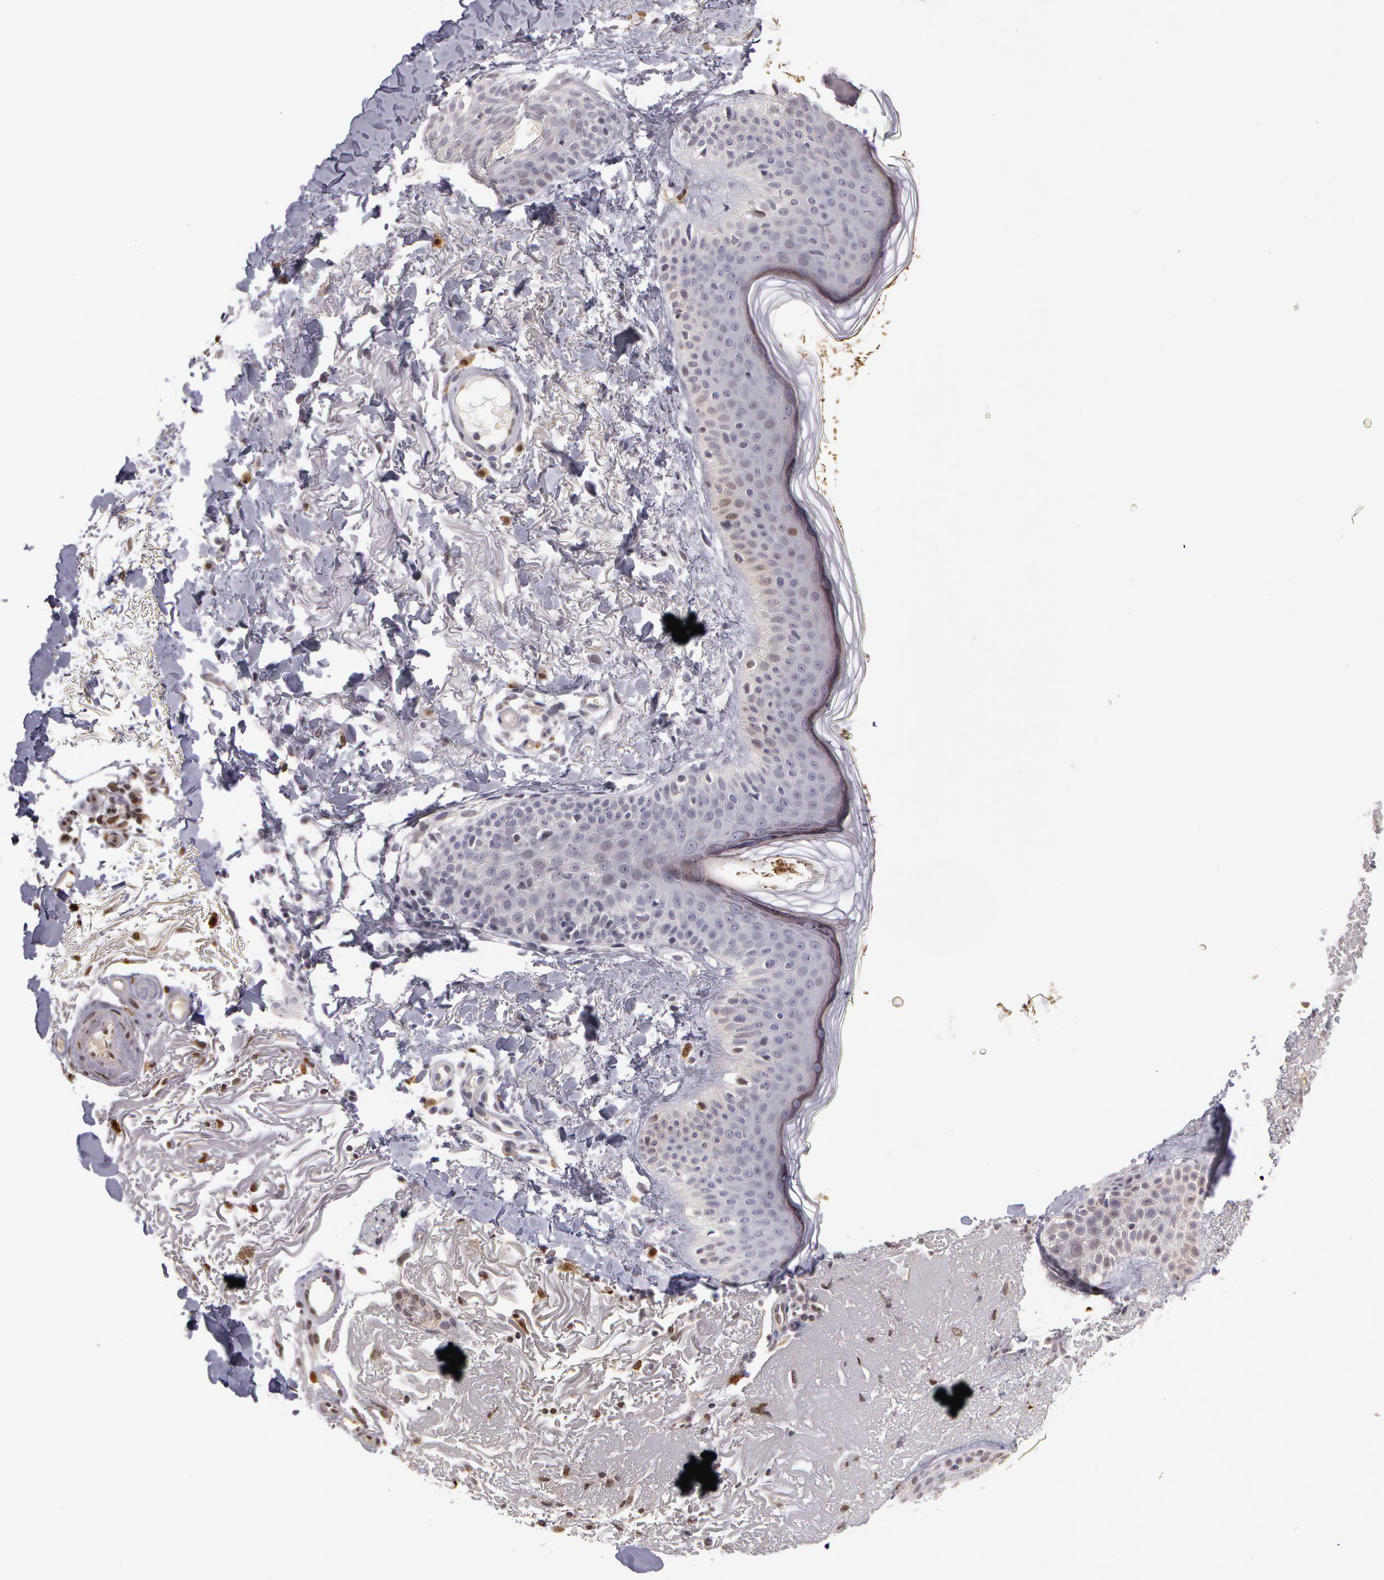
{"staining": {"intensity": "negative", "quantity": "none", "location": "none"}, "tissue": "skin", "cell_type": "Keratinocytes", "image_type": "normal", "snomed": [{"axis": "morphology", "description": "Normal tissue, NOS"}, {"axis": "morphology", "description": "Neoplasm, benign, NOS"}, {"axis": "topography", "description": "Skin"}], "caption": "IHC of benign human skin reveals no positivity in keratinocytes. (Stains: DAB (3,3'-diaminobenzidine) IHC with hematoxylin counter stain, Microscopy: brightfield microscopy at high magnification).", "gene": "PRICKLE1", "patient": {"sex": "female", "age": 53}}